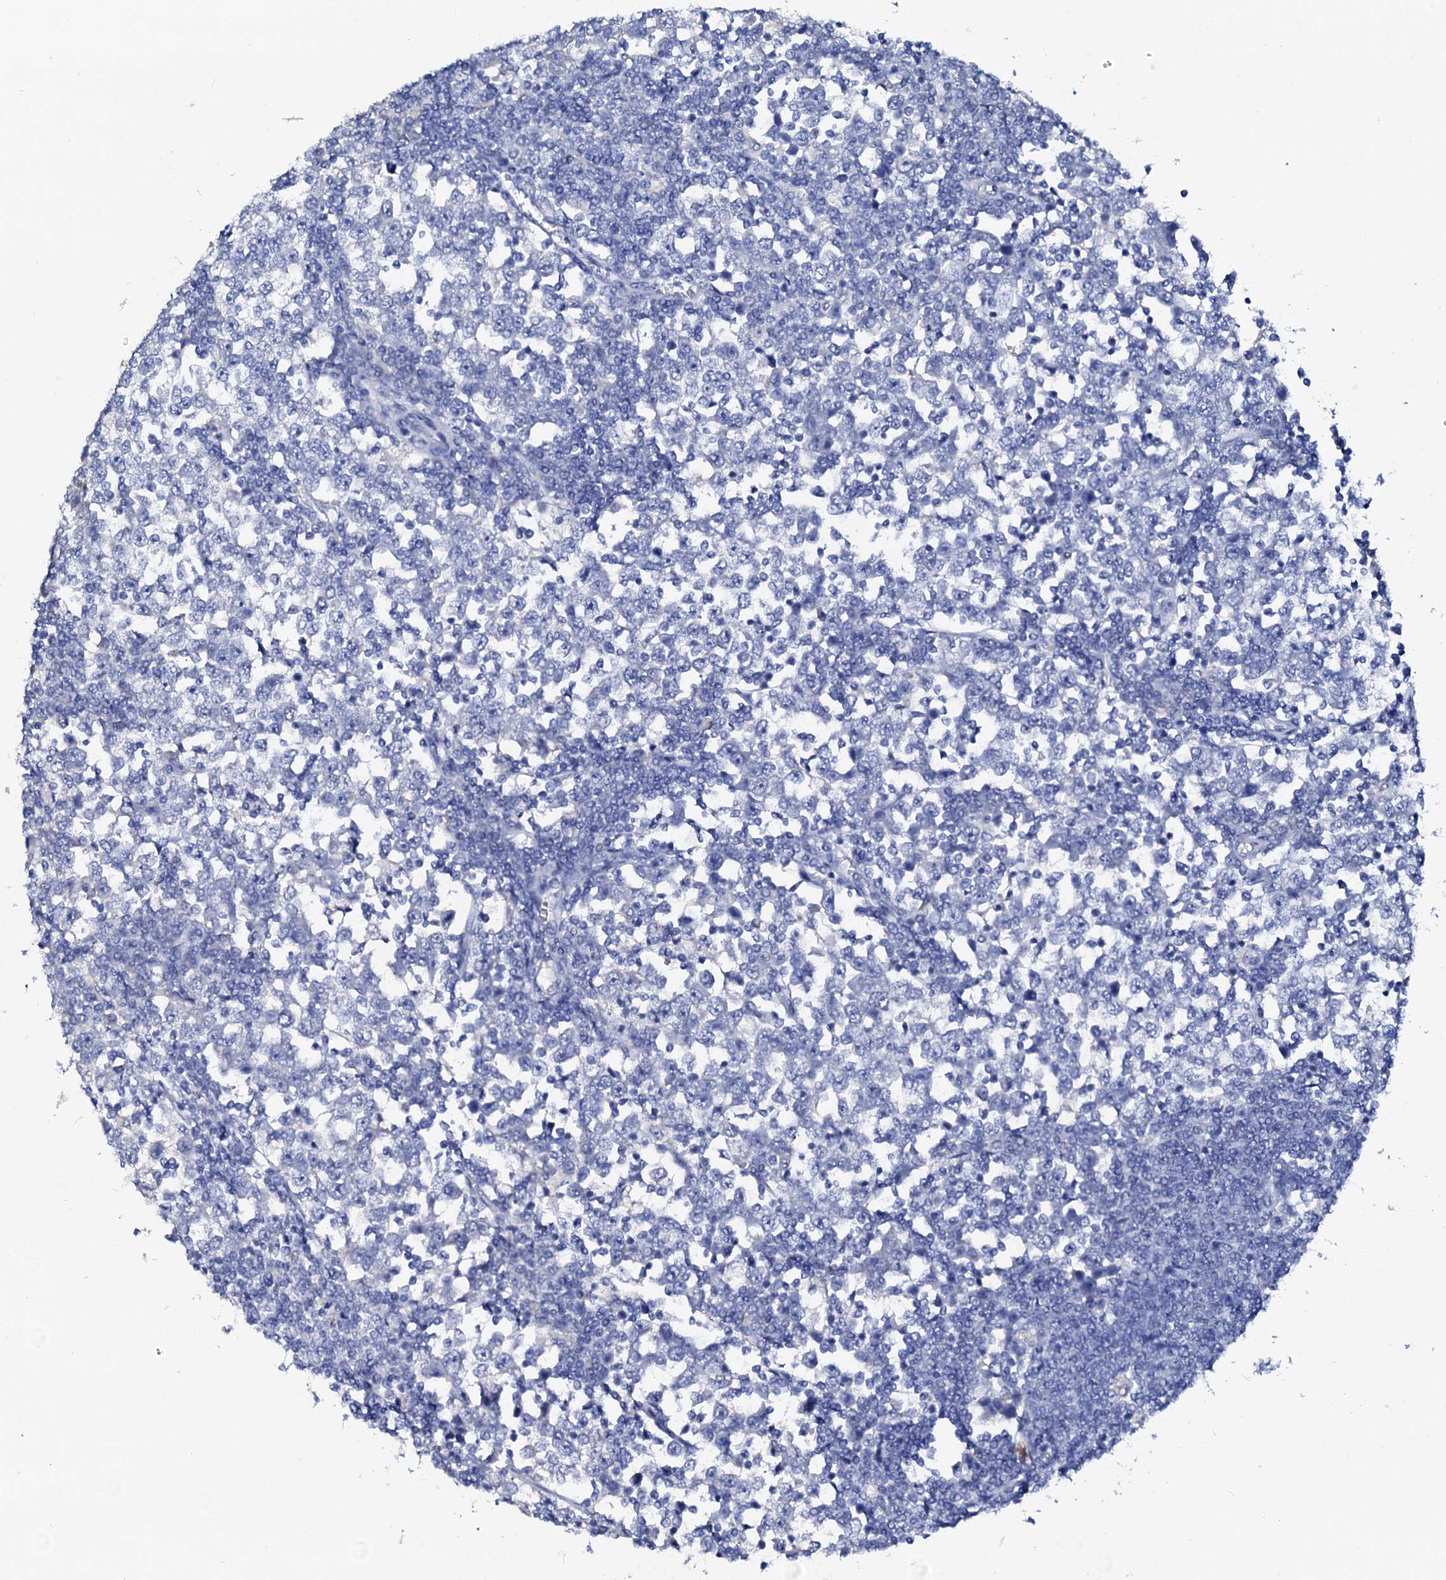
{"staining": {"intensity": "negative", "quantity": "none", "location": "none"}, "tissue": "testis cancer", "cell_type": "Tumor cells", "image_type": "cancer", "snomed": [{"axis": "morphology", "description": "Seminoma, NOS"}, {"axis": "topography", "description": "Testis"}], "caption": "High magnification brightfield microscopy of seminoma (testis) stained with DAB (brown) and counterstained with hematoxylin (blue): tumor cells show no significant staining.", "gene": "AMER2", "patient": {"sex": "male", "age": 65}}